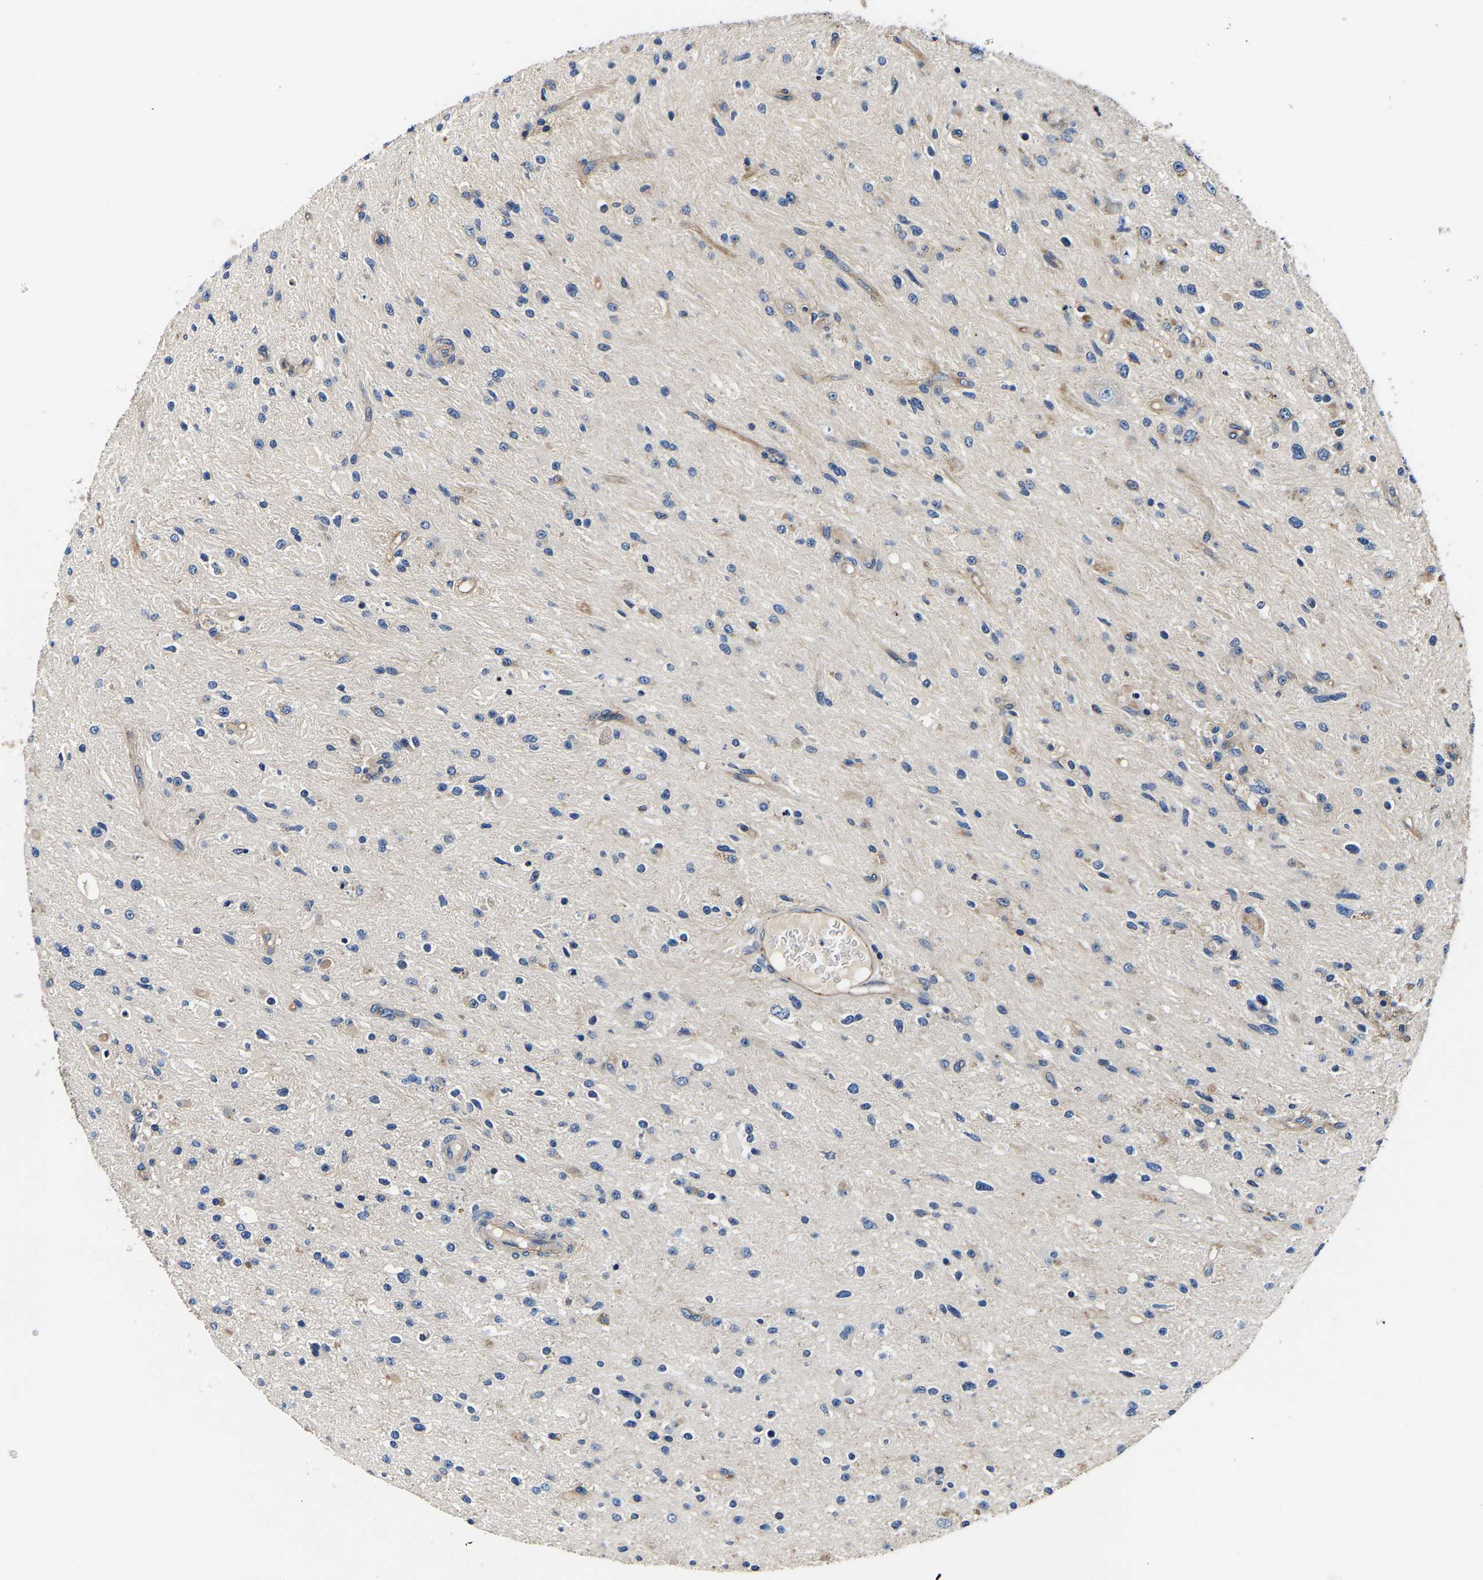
{"staining": {"intensity": "negative", "quantity": "none", "location": "none"}, "tissue": "glioma", "cell_type": "Tumor cells", "image_type": "cancer", "snomed": [{"axis": "morphology", "description": "Glioma, malignant, High grade"}, {"axis": "topography", "description": "Brain"}], "caption": "This micrograph is of high-grade glioma (malignant) stained with immunohistochemistry to label a protein in brown with the nuclei are counter-stained blue. There is no staining in tumor cells. The staining was performed using DAB (3,3'-diaminobenzidine) to visualize the protein expression in brown, while the nuclei were stained in blue with hematoxylin (Magnification: 20x).", "gene": "SH3GLB1", "patient": {"sex": "male", "age": 33}}